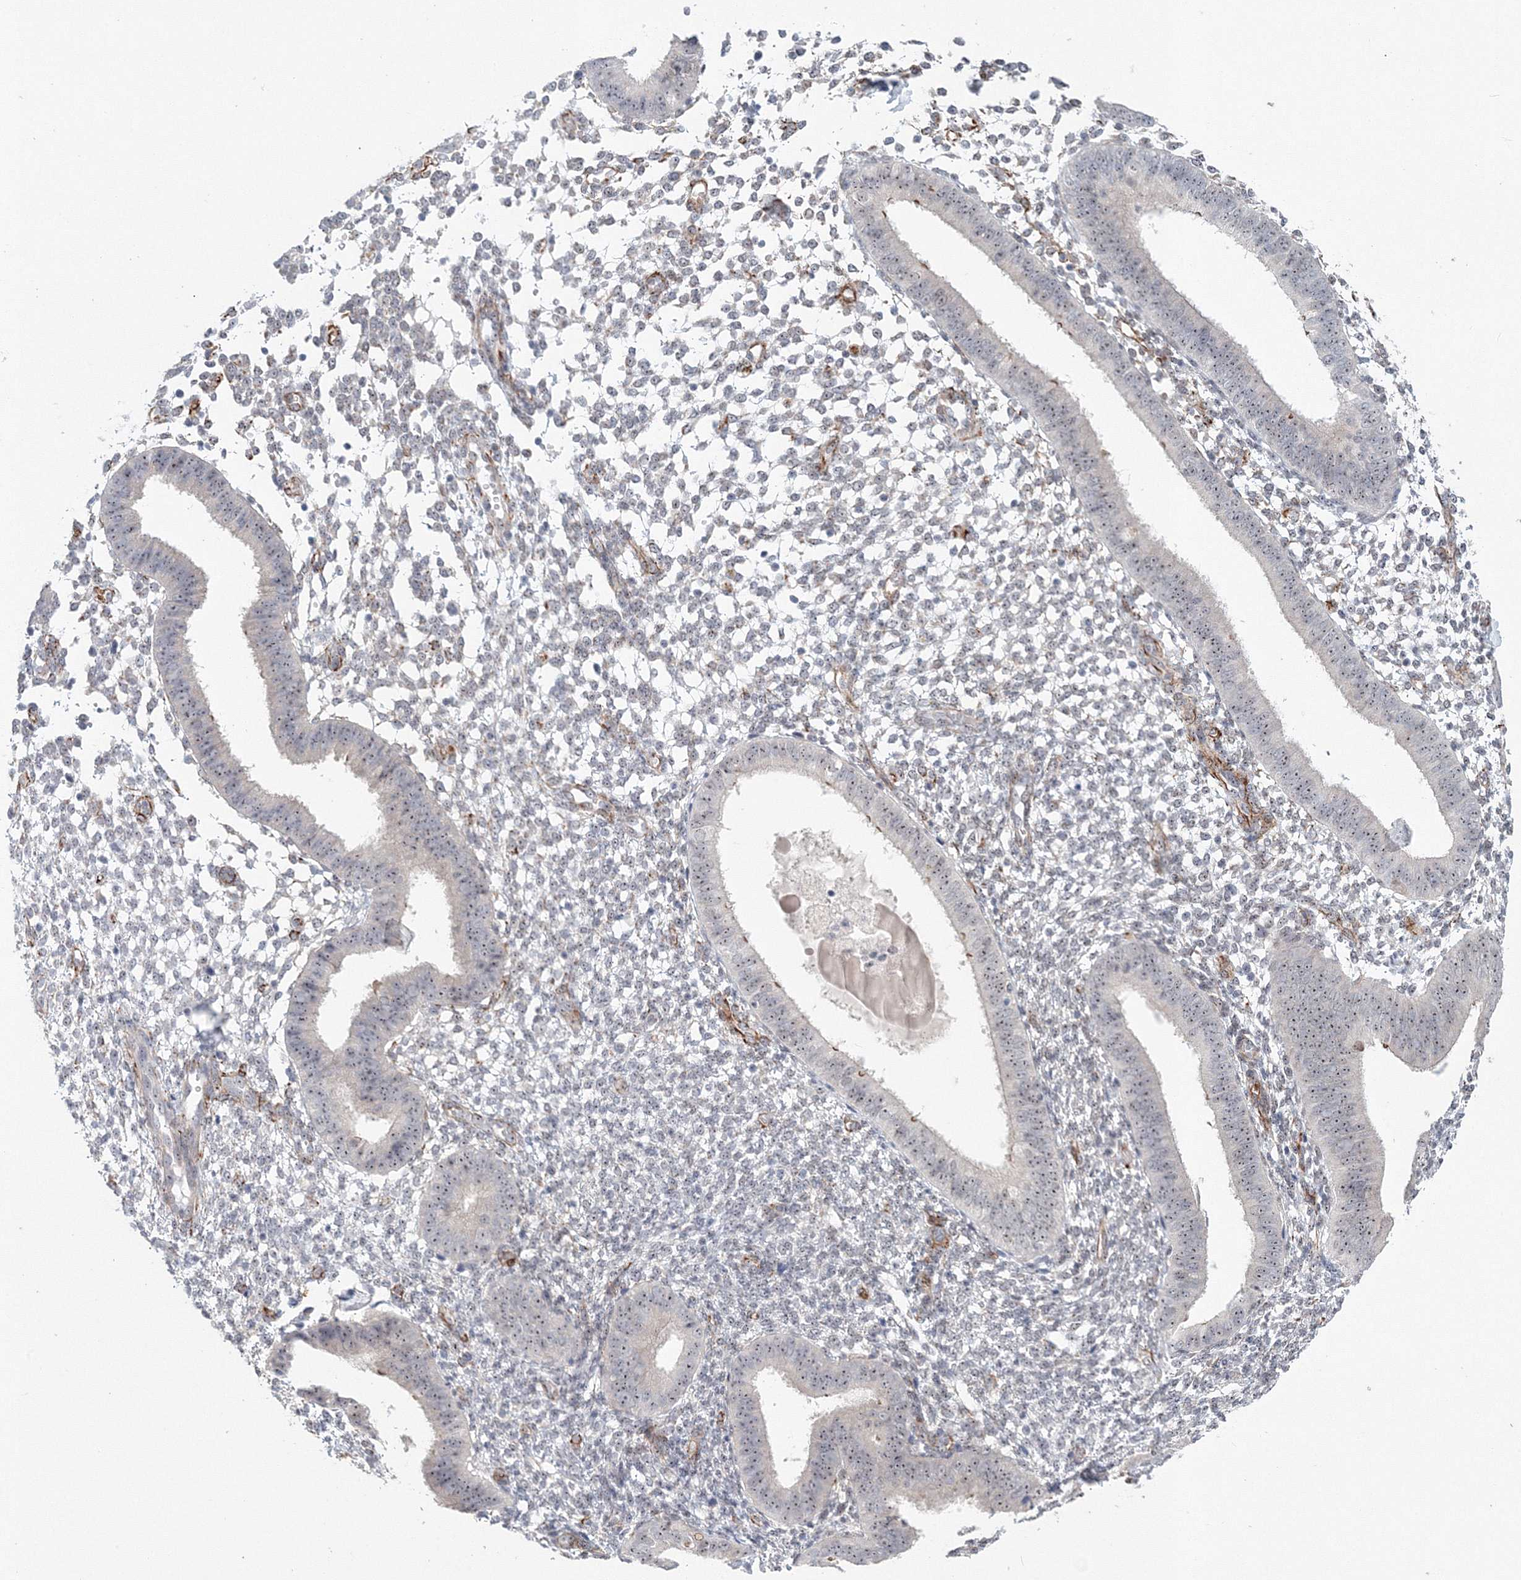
{"staining": {"intensity": "weak", "quantity": "<25%", "location": "nuclear"}, "tissue": "endometrium", "cell_type": "Cells in endometrial stroma", "image_type": "normal", "snomed": [{"axis": "morphology", "description": "Normal tissue, NOS"}, {"axis": "topography", "description": "Uterus"}, {"axis": "topography", "description": "Endometrium"}], "caption": "Cells in endometrial stroma are negative for protein expression in unremarkable human endometrium. Nuclei are stained in blue.", "gene": "SIRT7", "patient": {"sex": "female", "age": 48}}